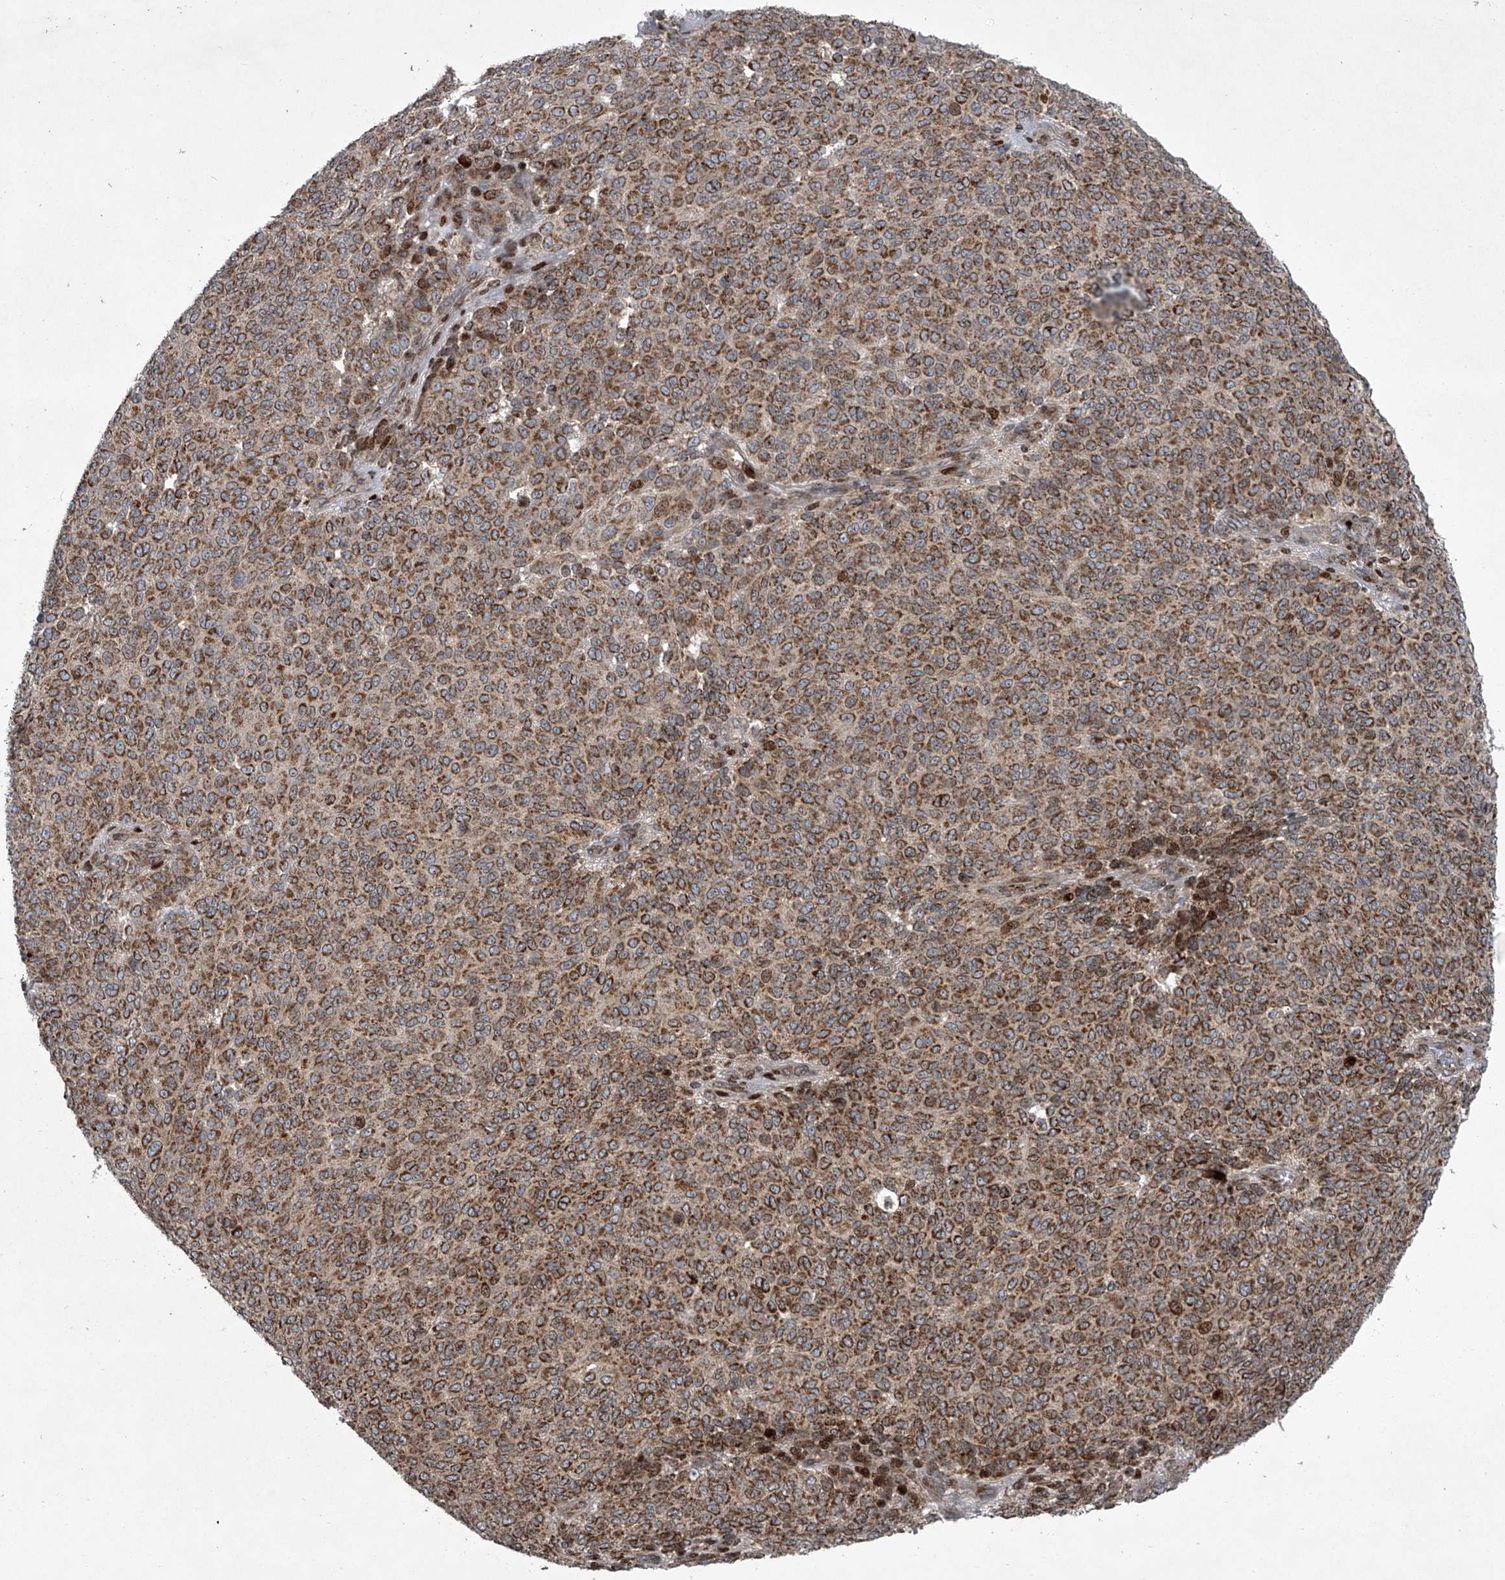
{"staining": {"intensity": "moderate", "quantity": ">75%", "location": "cytoplasmic/membranous"}, "tissue": "melanoma", "cell_type": "Tumor cells", "image_type": "cancer", "snomed": [{"axis": "morphology", "description": "Malignant melanoma, NOS"}, {"axis": "topography", "description": "Skin"}], "caption": "Melanoma stained with DAB immunohistochemistry reveals medium levels of moderate cytoplasmic/membranous expression in about >75% of tumor cells.", "gene": "STRADA", "patient": {"sex": "male", "age": 49}}